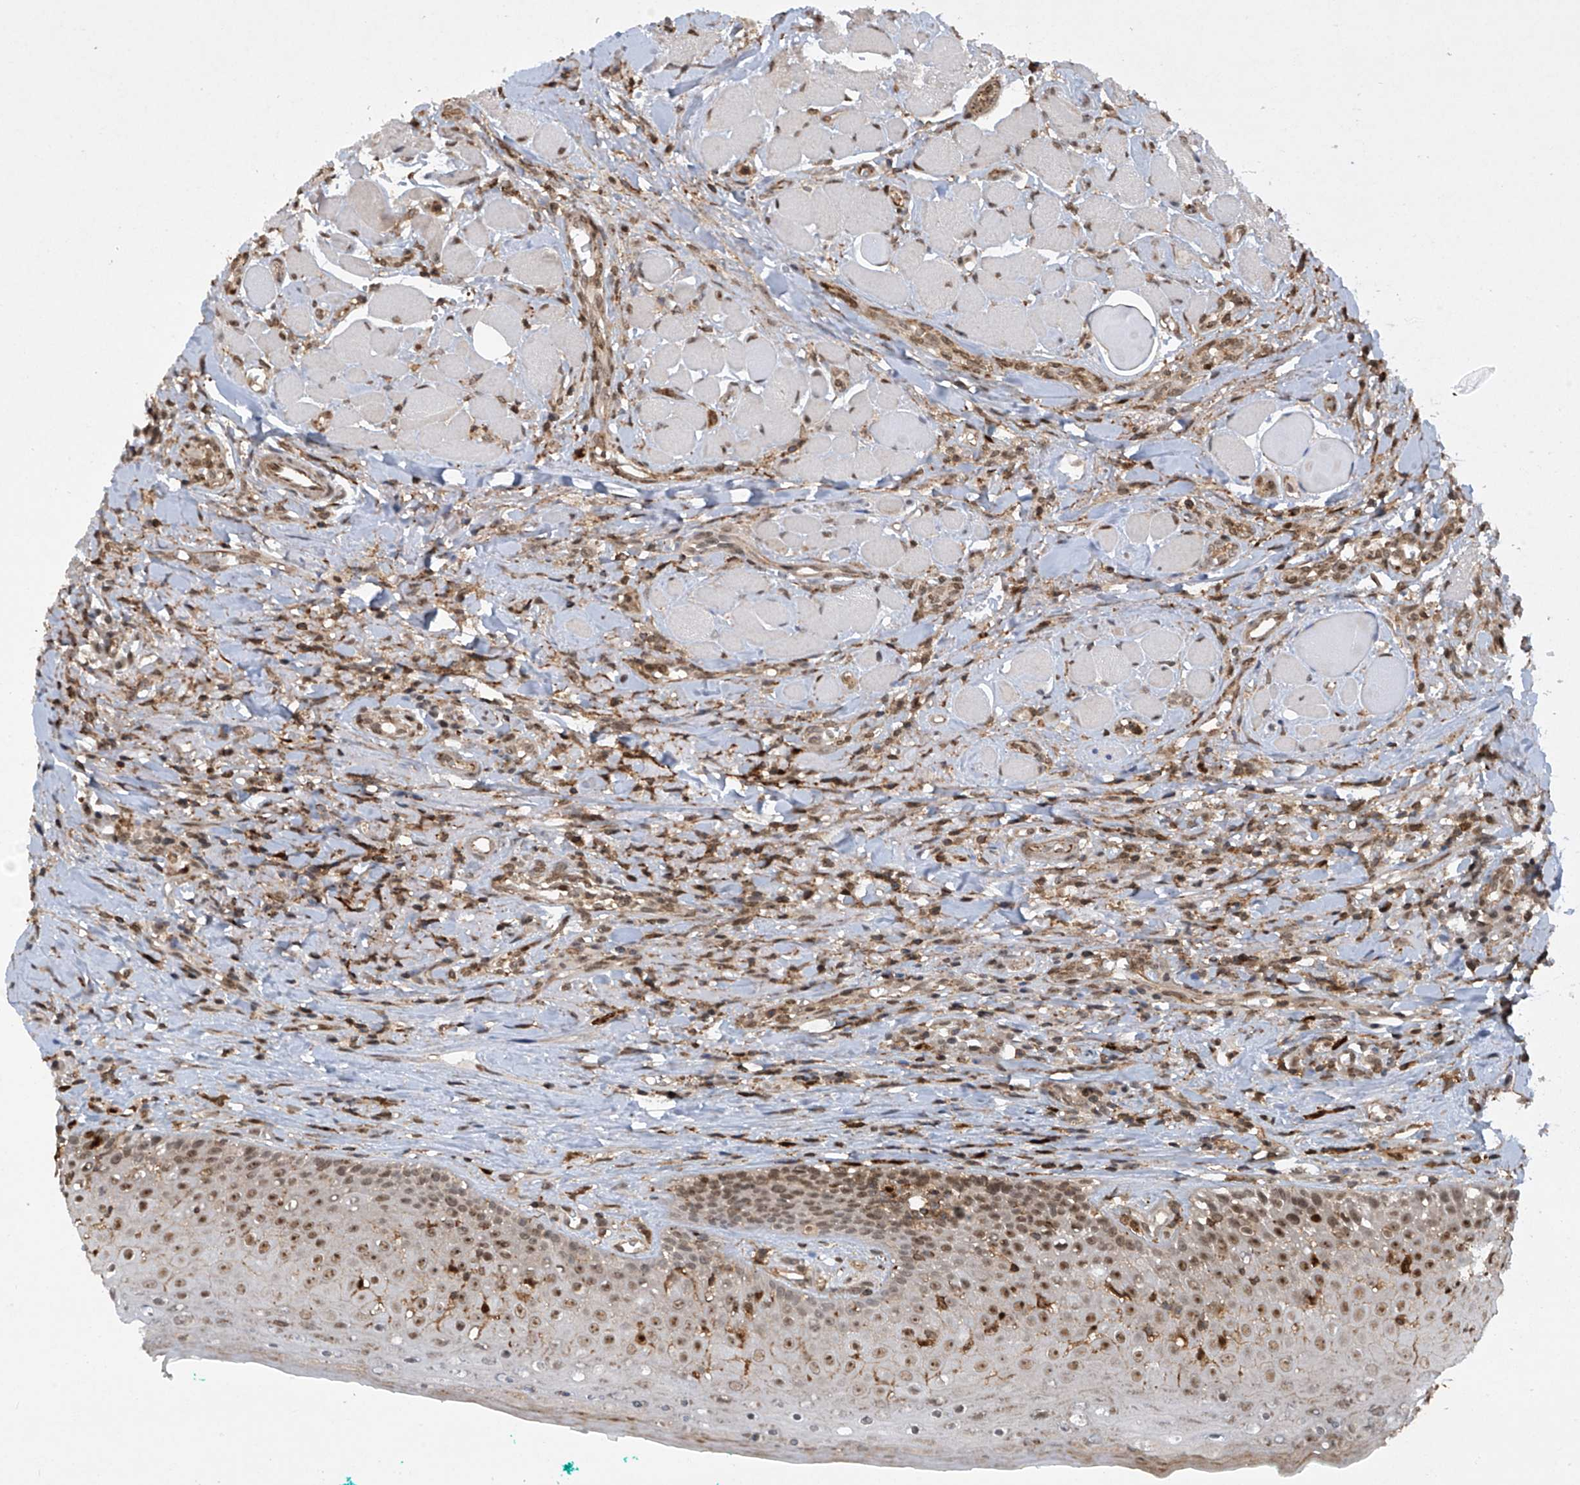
{"staining": {"intensity": "moderate", "quantity": "25%-75%", "location": "nuclear"}, "tissue": "oral mucosa", "cell_type": "Squamous epithelial cells", "image_type": "normal", "snomed": [{"axis": "morphology", "description": "Normal tissue, NOS"}, {"axis": "topography", "description": "Oral tissue"}], "caption": "High-magnification brightfield microscopy of unremarkable oral mucosa stained with DAB (3,3'-diaminobenzidine) (brown) and counterstained with hematoxylin (blue). squamous epithelial cells exhibit moderate nuclear positivity is present in about25%-75% of cells. (DAB IHC with brightfield microscopy, high magnification).", "gene": "REPIN1", "patient": {"sex": "female", "age": 70}}